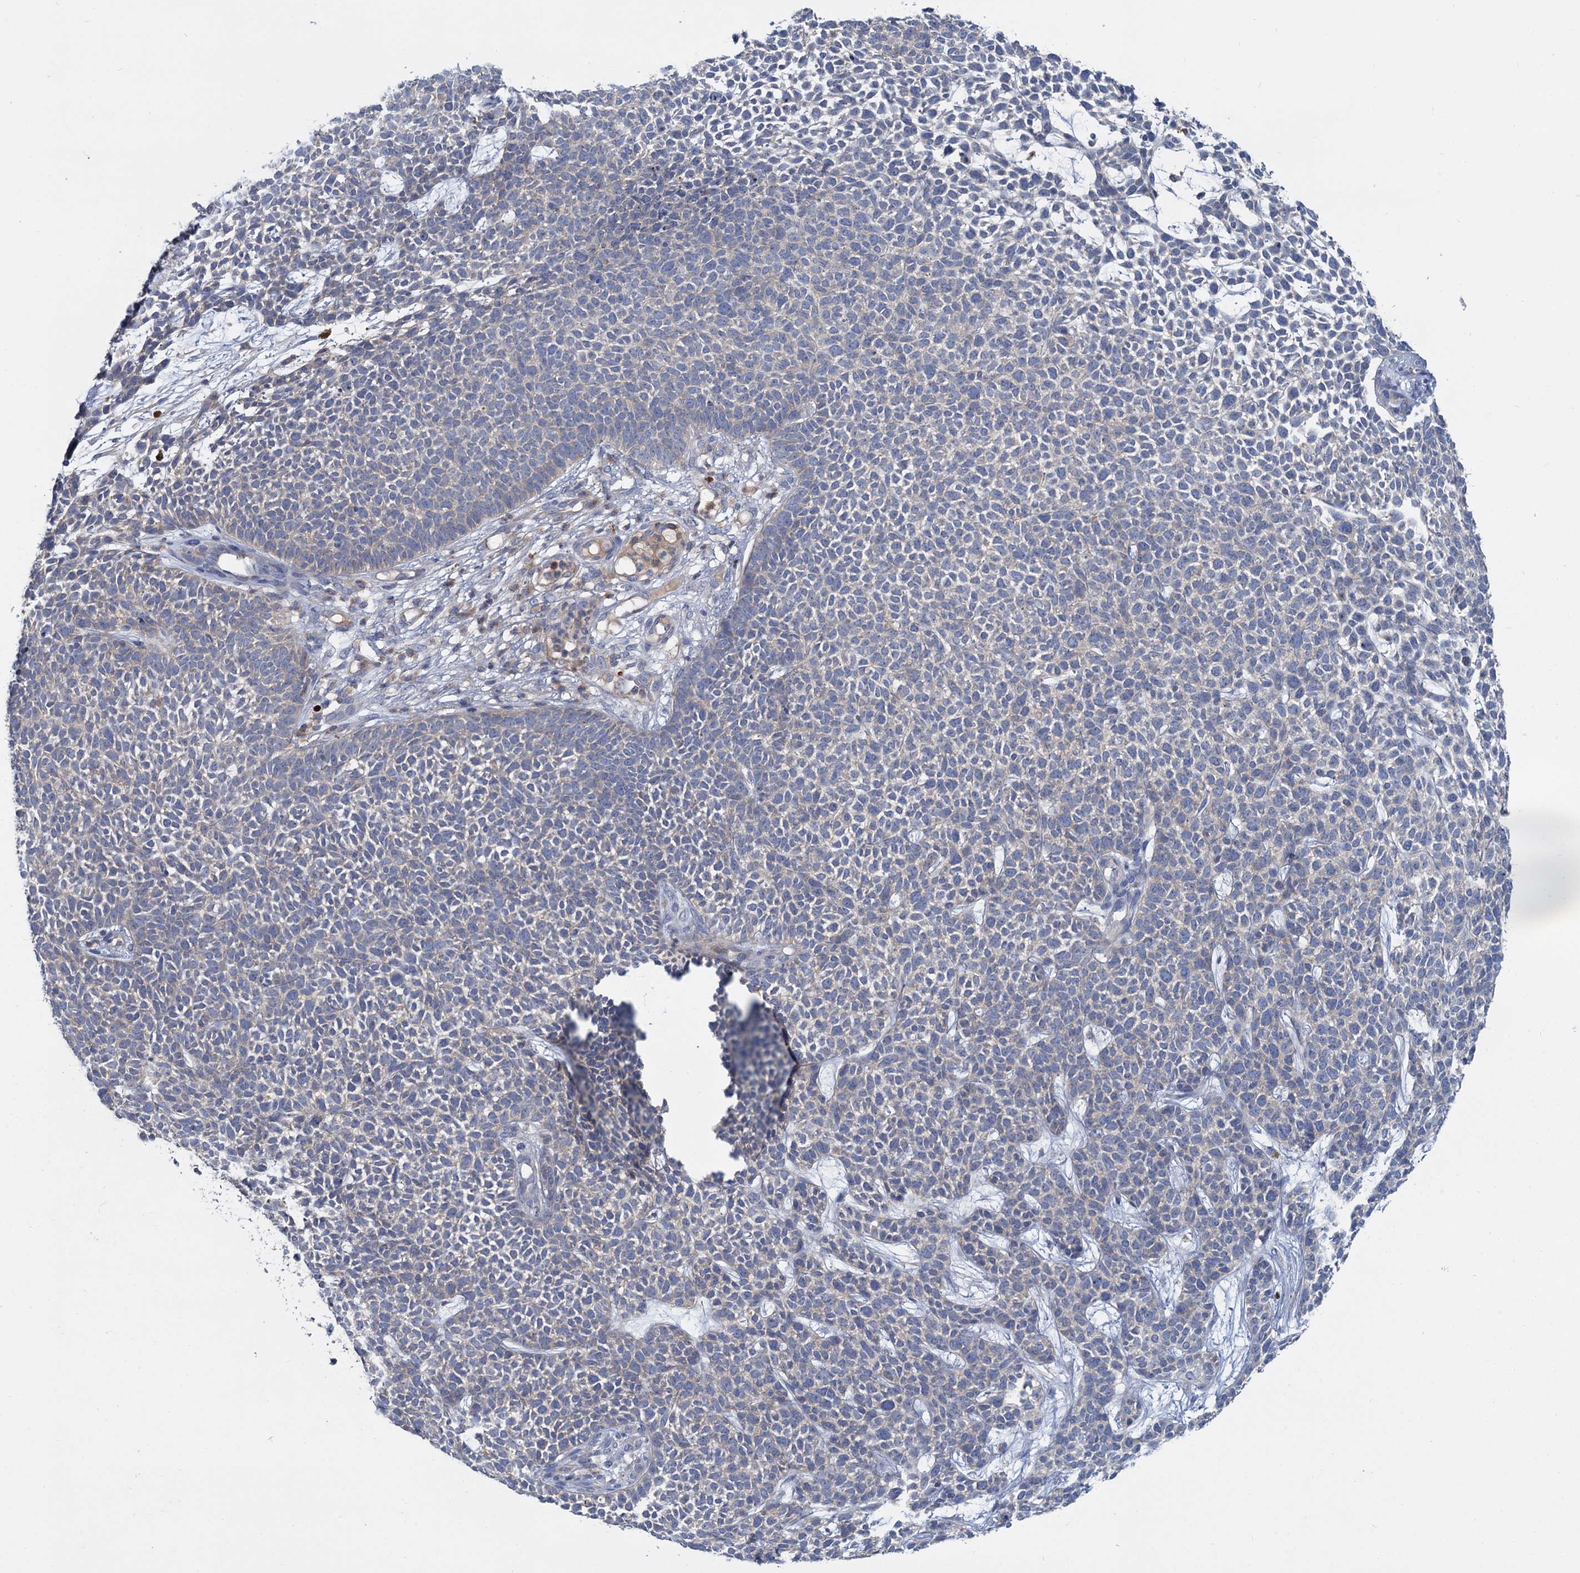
{"staining": {"intensity": "negative", "quantity": "none", "location": "none"}, "tissue": "skin cancer", "cell_type": "Tumor cells", "image_type": "cancer", "snomed": [{"axis": "morphology", "description": "Basal cell carcinoma"}, {"axis": "topography", "description": "Skin"}], "caption": "Immunohistochemistry (IHC) histopathology image of human skin basal cell carcinoma stained for a protein (brown), which exhibits no staining in tumor cells. The staining is performed using DAB (3,3'-diaminobenzidine) brown chromogen with nuclei counter-stained in using hematoxylin.", "gene": "ACSM3", "patient": {"sex": "female", "age": 84}}